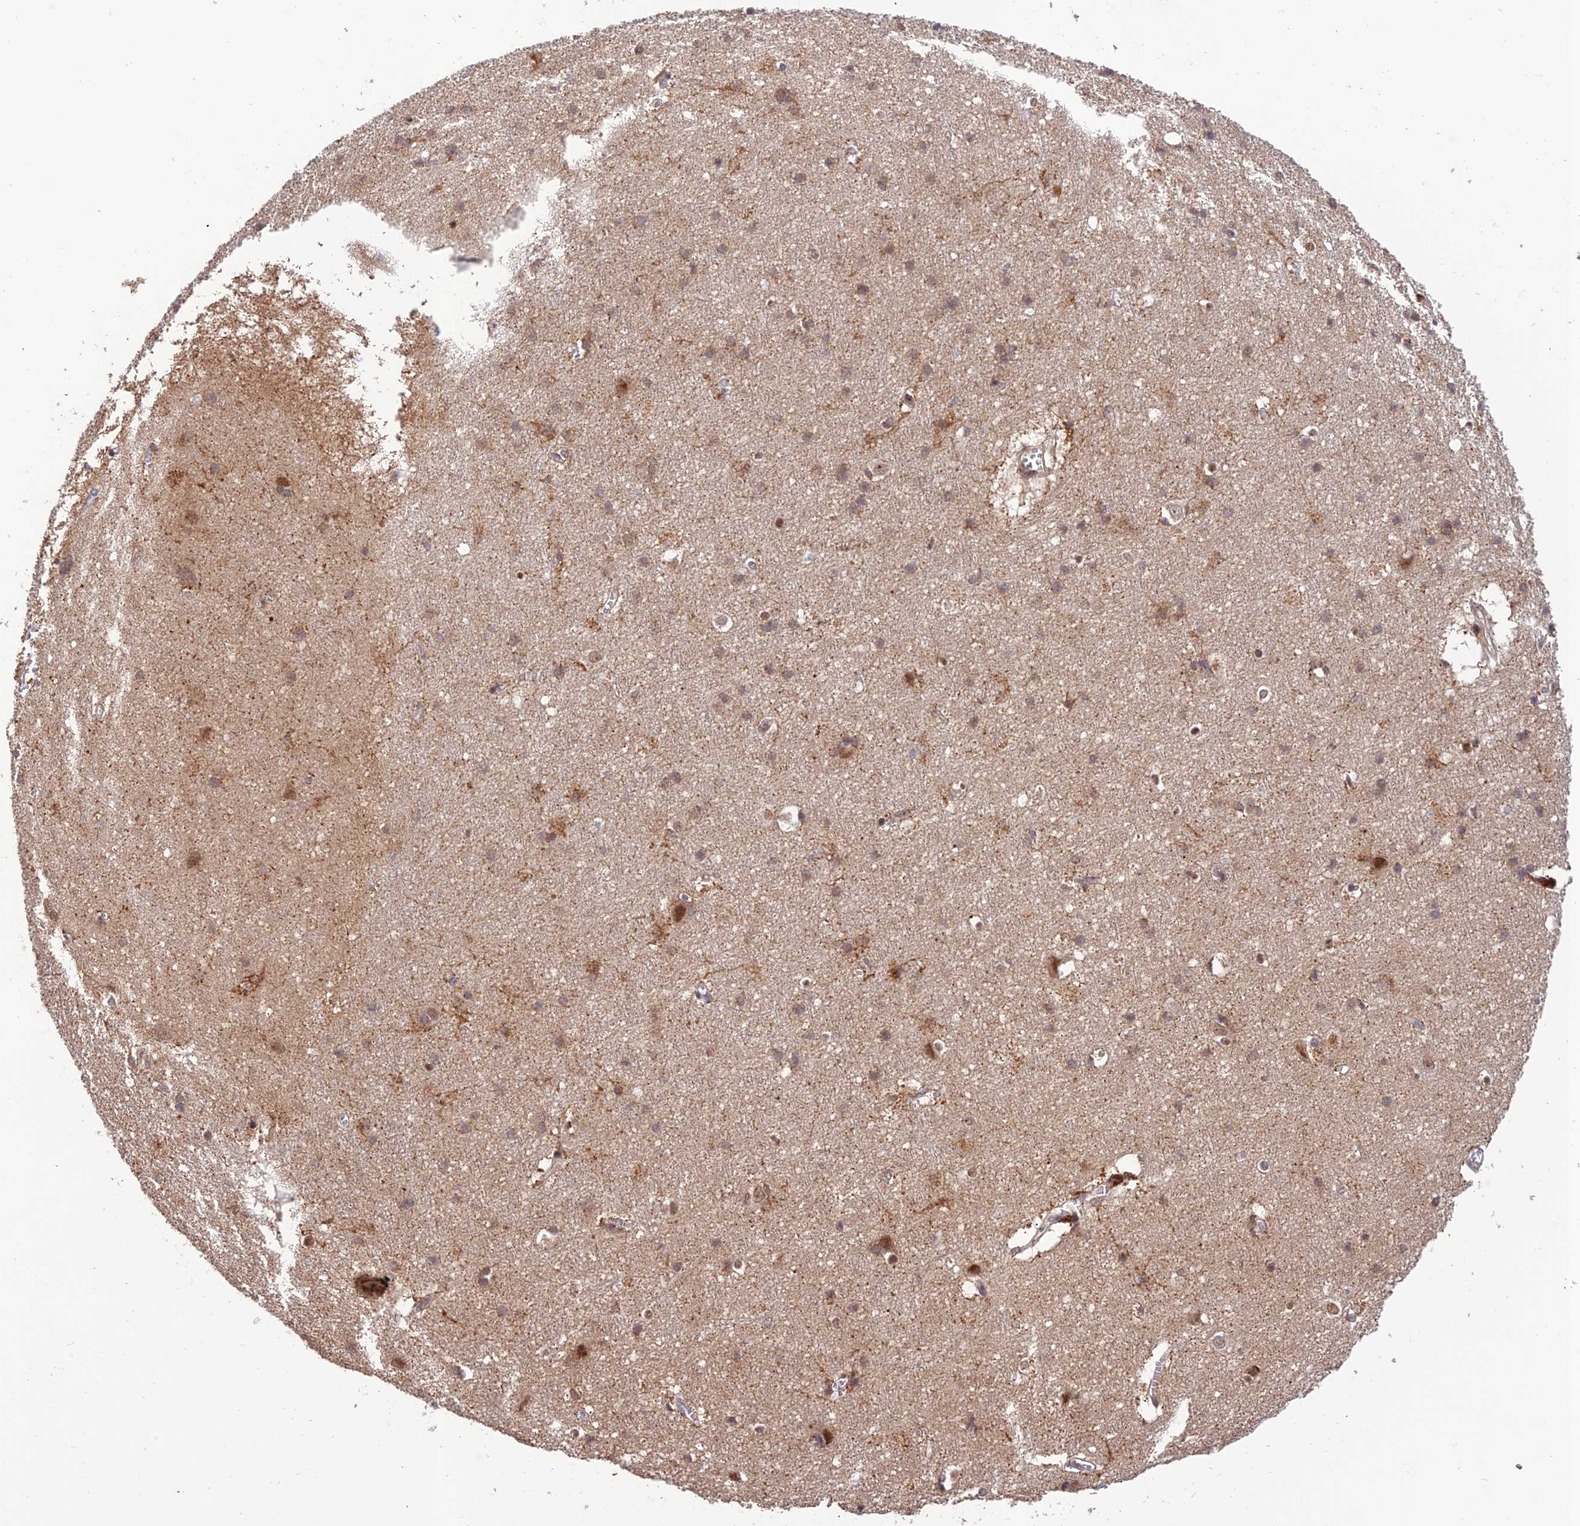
{"staining": {"intensity": "moderate", "quantity": ">75%", "location": "cytoplasmic/membranous"}, "tissue": "cerebral cortex", "cell_type": "Endothelial cells", "image_type": "normal", "snomed": [{"axis": "morphology", "description": "Normal tissue, NOS"}, {"axis": "topography", "description": "Cerebral cortex"}], "caption": "High-magnification brightfield microscopy of normal cerebral cortex stained with DAB (3,3'-diaminobenzidine) (brown) and counterstained with hematoxylin (blue). endothelial cells exhibit moderate cytoplasmic/membranous expression is identified in approximately>75% of cells.", "gene": "REV1", "patient": {"sex": "male", "age": 54}}